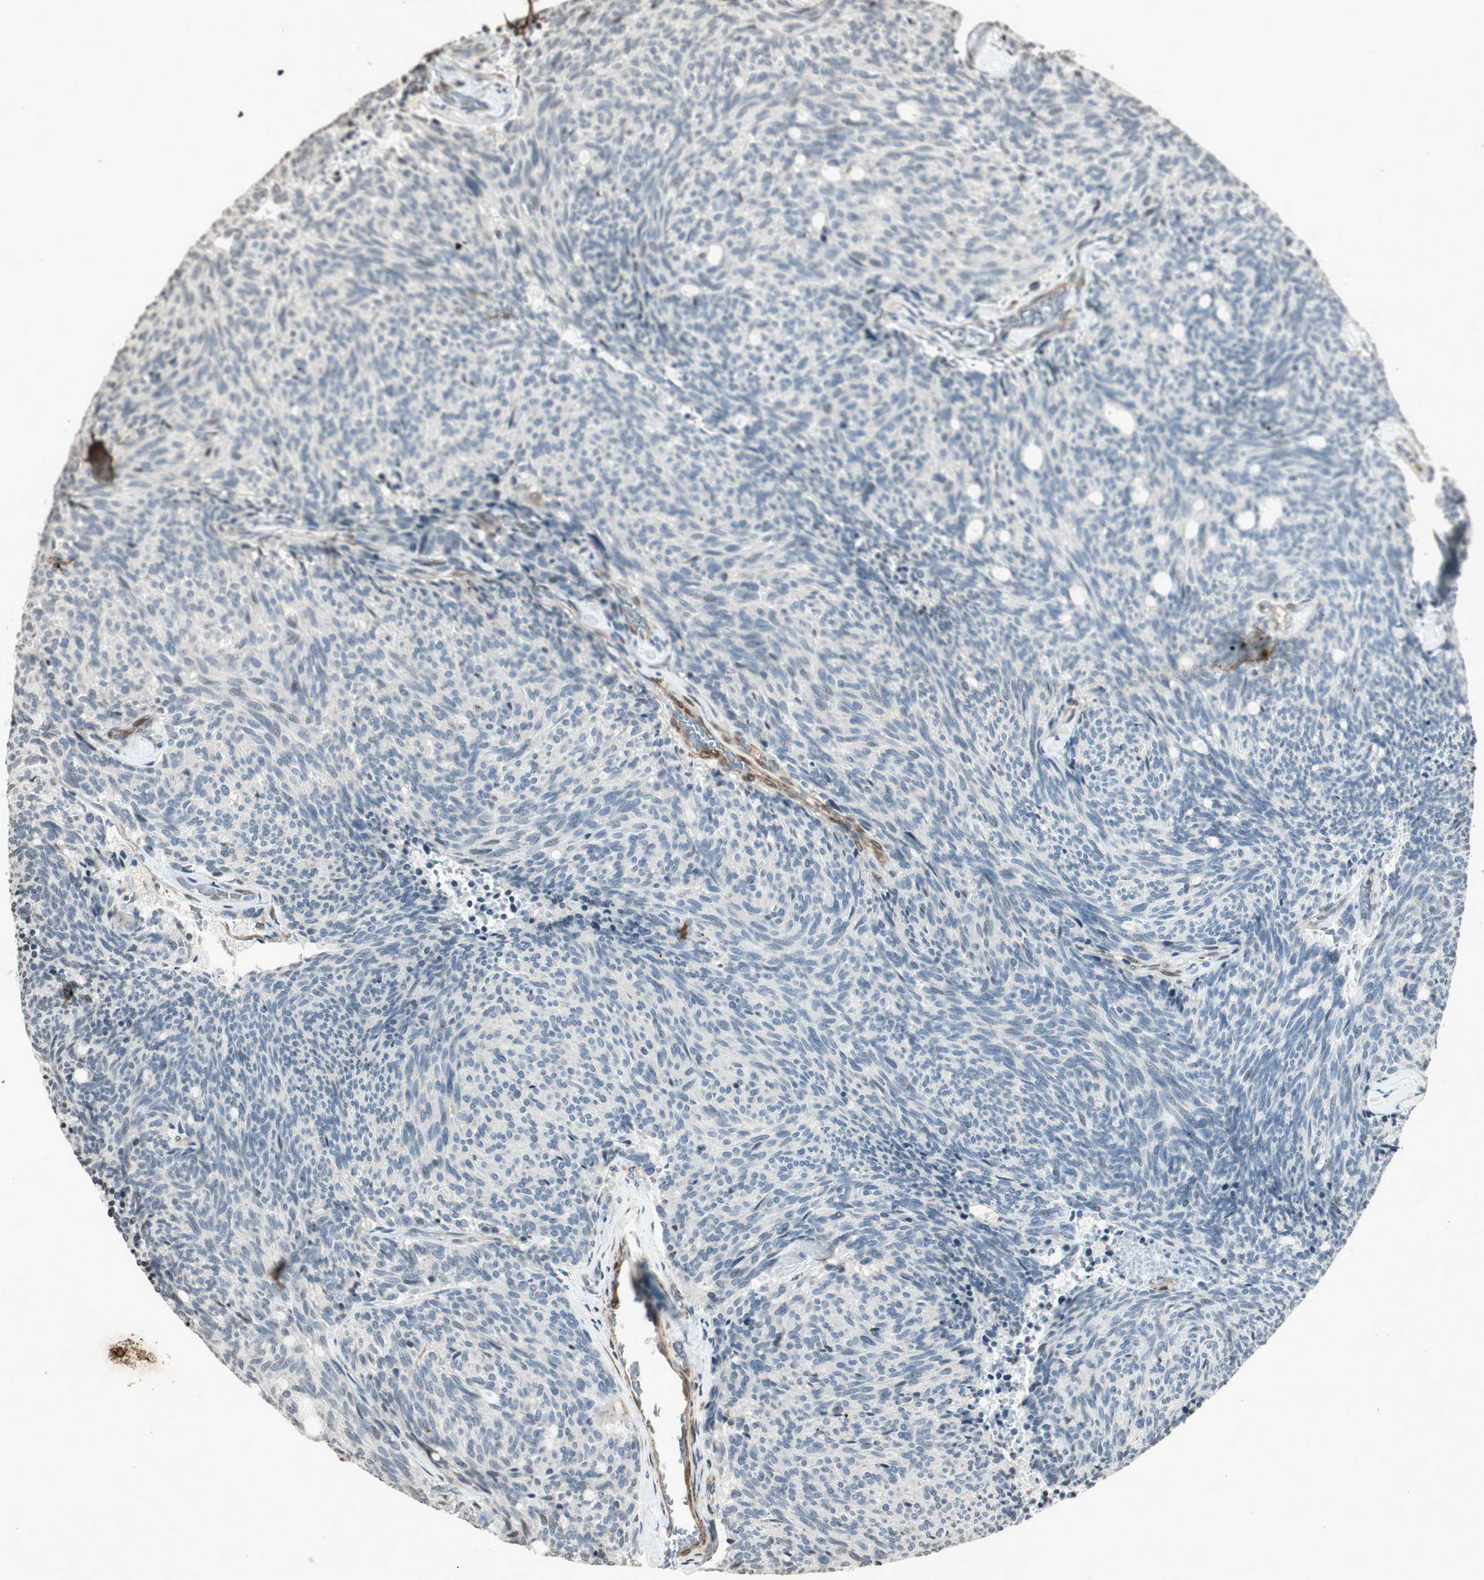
{"staining": {"intensity": "negative", "quantity": "none", "location": "none"}, "tissue": "carcinoid", "cell_type": "Tumor cells", "image_type": "cancer", "snomed": [{"axis": "morphology", "description": "Carcinoid, malignant, NOS"}, {"axis": "topography", "description": "Pancreas"}], "caption": "Carcinoid (malignant) stained for a protein using IHC reveals no expression tumor cells.", "gene": "PRKG1", "patient": {"sex": "female", "age": 54}}